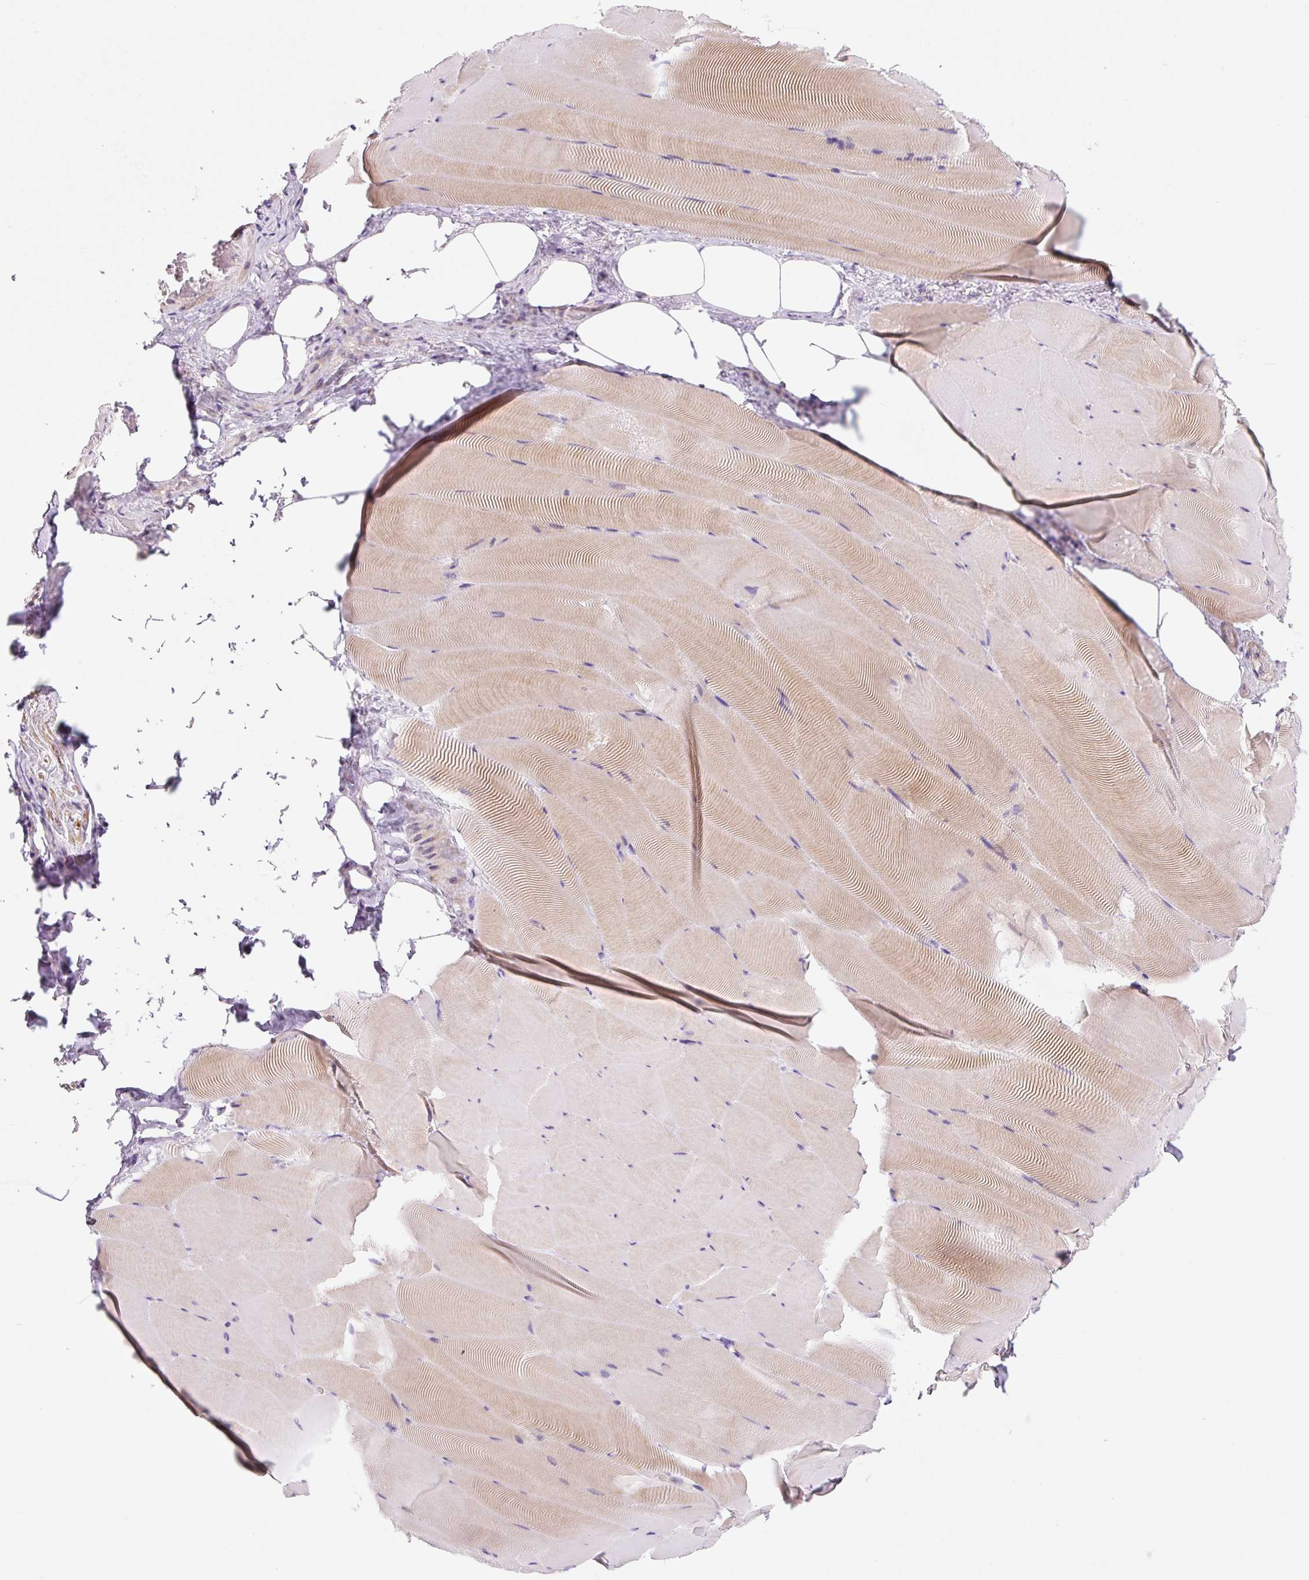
{"staining": {"intensity": "weak", "quantity": "25%-75%", "location": "cytoplasmic/membranous"}, "tissue": "skeletal muscle", "cell_type": "Myocytes", "image_type": "normal", "snomed": [{"axis": "morphology", "description": "Normal tissue, NOS"}, {"axis": "topography", "description": "Skeletal muscle"}], "caption": "The image reveals a brown stain indicating the presence of a protein in the cytoplasmic/membranous of myocytes in skeletal muscle.", "gene": "FUT10", "patient": {"sex": "female", "age": 64}}